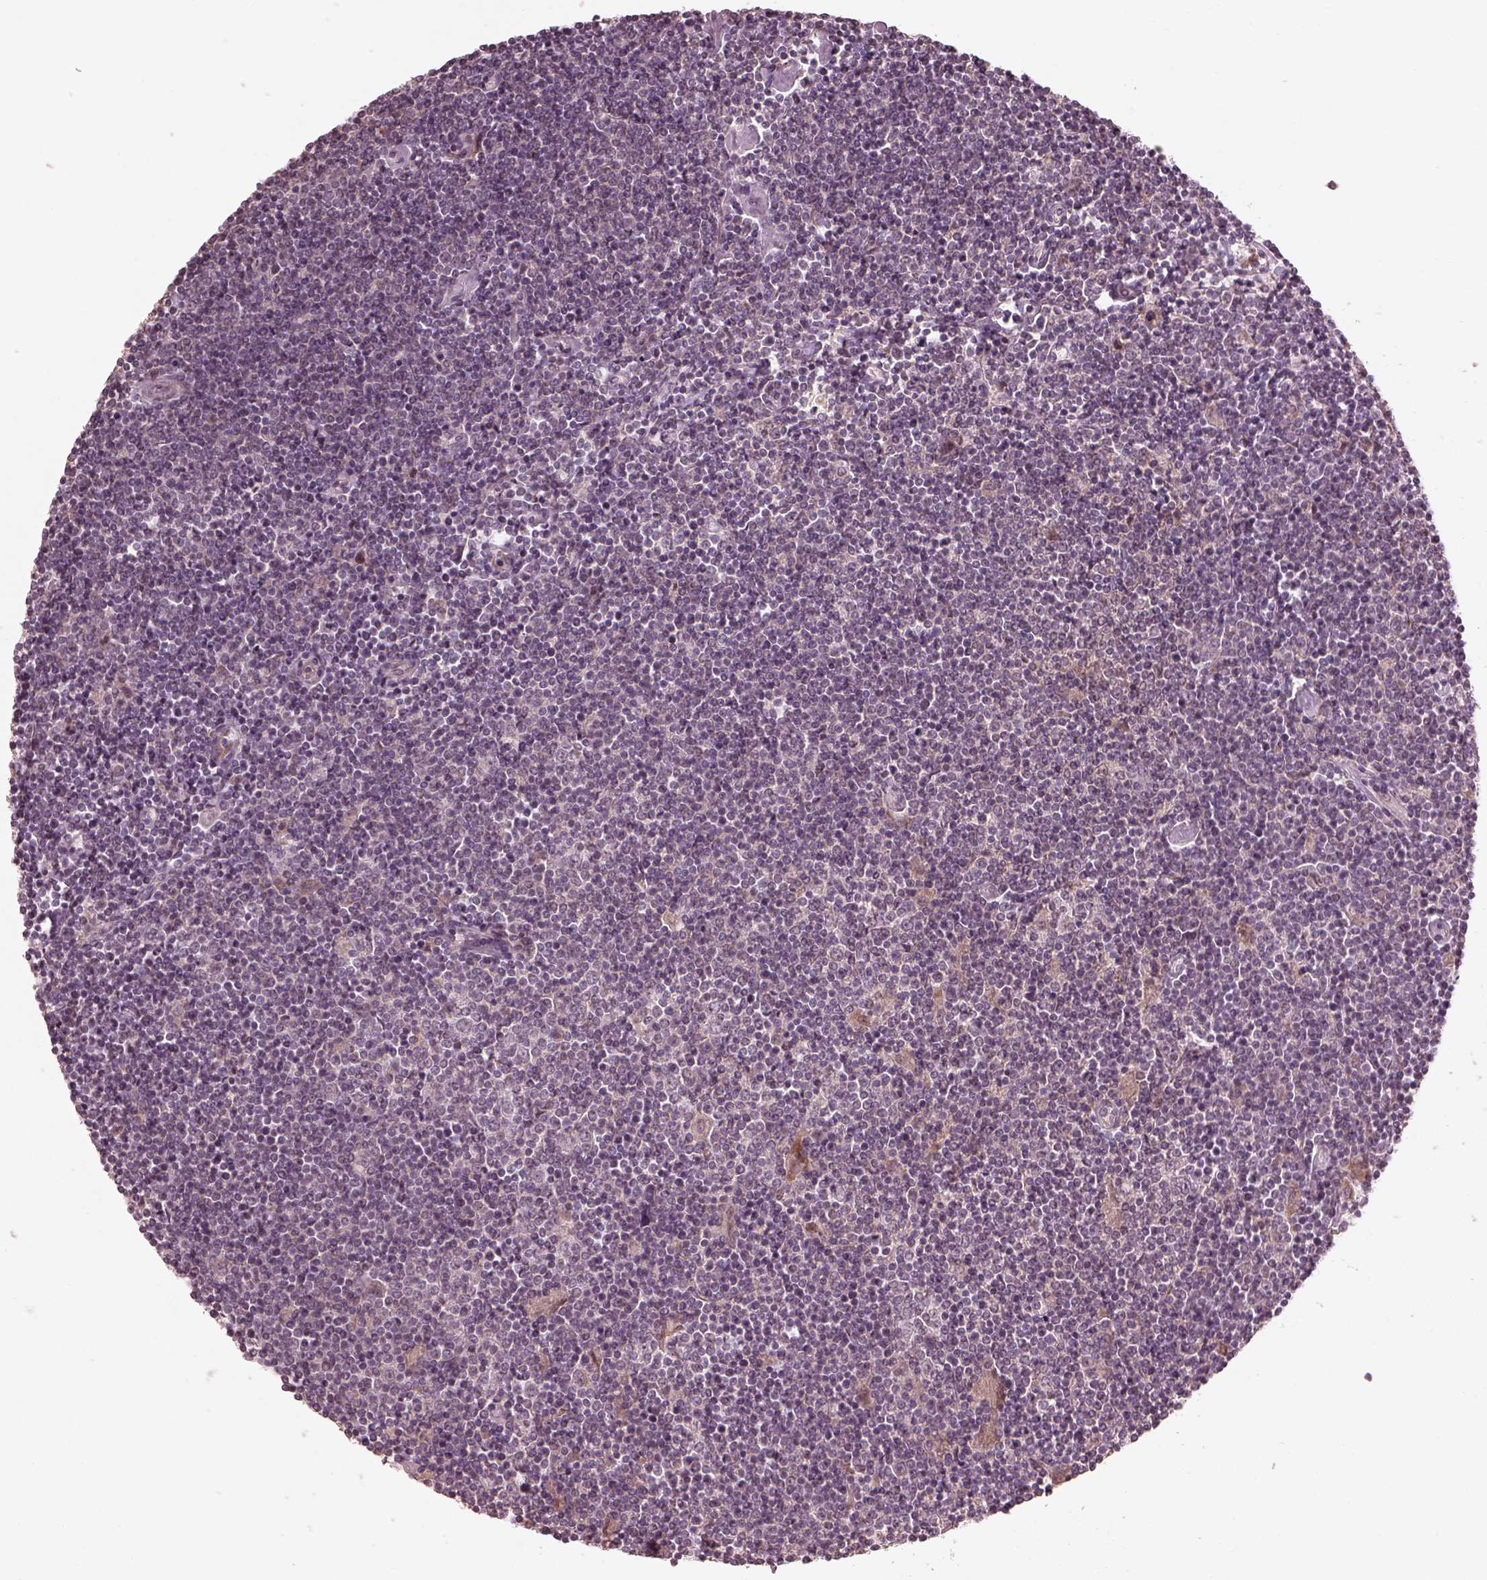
{"staining": {"intensity": "moderate", "quantity": "<25%", "location": "cytoplasmic/membranous"}, "tissue": "lymphoma", "cell_type": "Tumor cells", "image_type": "cancer", "snomed": [{"axis": "morphology", "description": "Hodgkin's disease, NOS"}, {"axis": "topography", "description": "Lymph node"}], "caption": "IHC (DAB (3,3'-diaminobenzidine)) staining of human Hodgkin's disease shows moderate cytoplasmic/membranous protein positivity in approximately <25% of tumor cells. Immunohistochemistry (ihc) stains the protein in brown and the nuclei are stained blue.", "gene": "SLC25A46", "patient": {"sex": "male", "age": 40}}